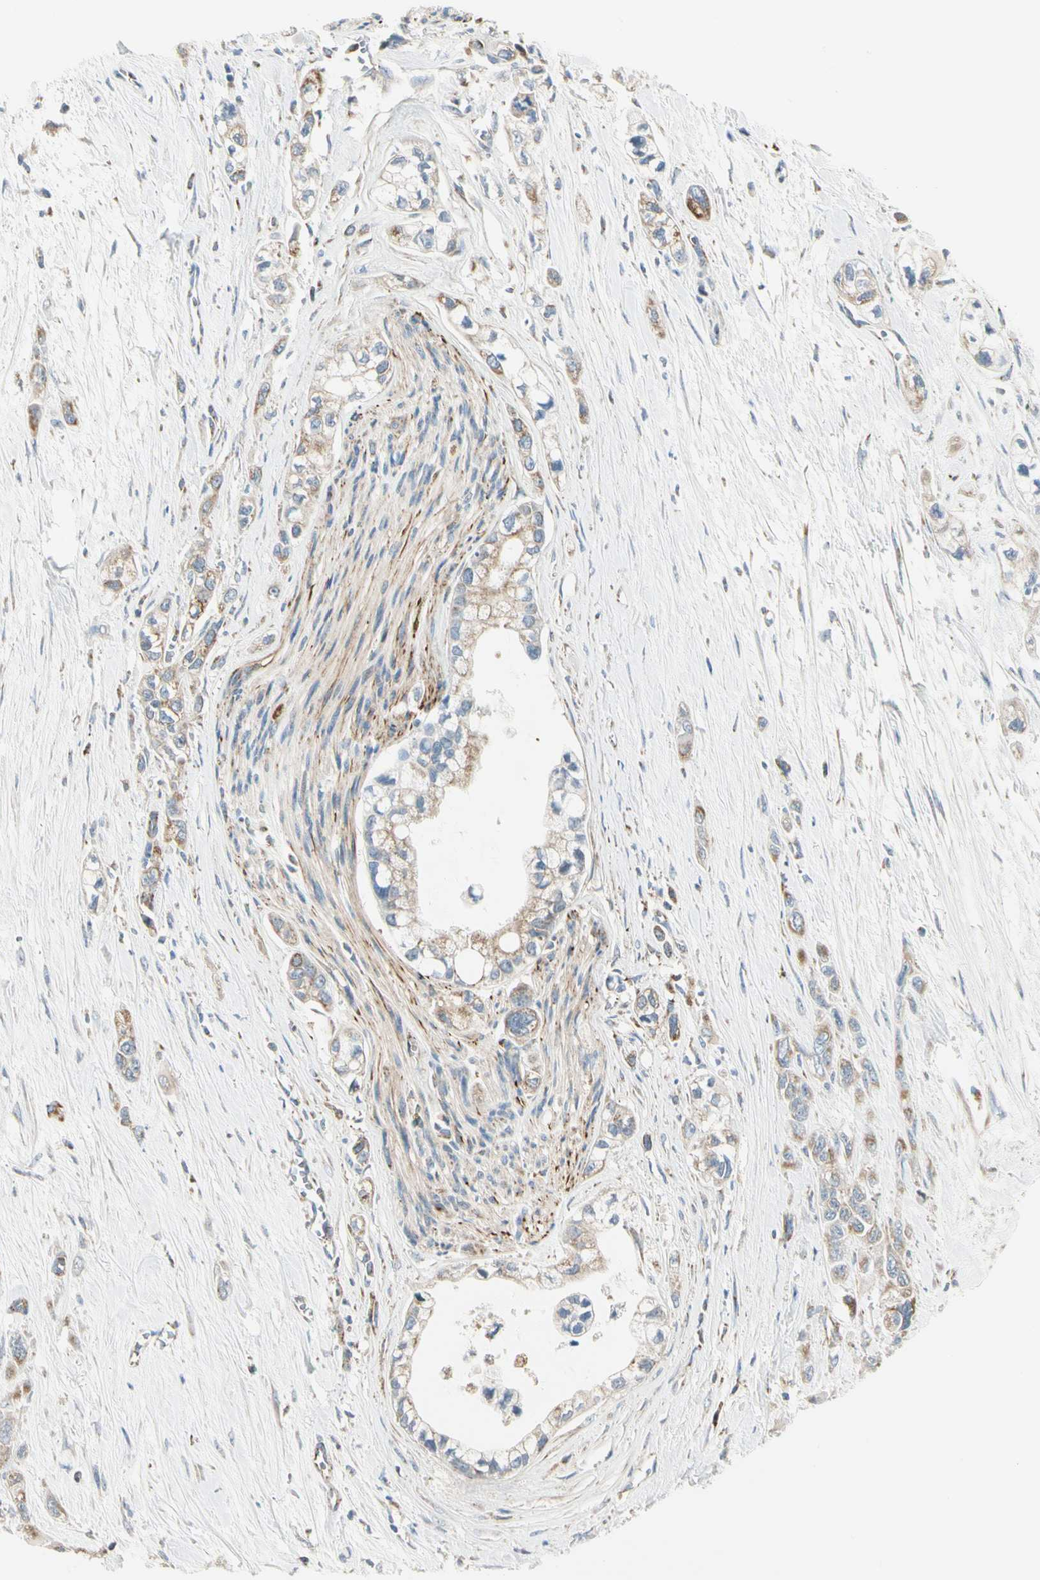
{"staining": {"intensity": "moderate", "quantity": "25%-75%", "location": "cytoplasmic/membranous"}, "tissue": "pancreatic cancer", "cell_type": "Tumor cells", "image_type": "cancer", "snomed": [{"axis": "morphology", "description": "Adenocarcinoma, NOS"}, {"axis": "topography", "description": "Pancreas"}], "caption": "IHC staining of pancreatic adenocarcinoma, which exhibits medium levels of moderate cytoplasmic/membranous staining in about 25%-75% of tumor cells indicating moderate cytoplasmic/membranous protein positivity. The staining was performed using DAB (brown) for protein detection and nuclei were counterstained in hematoxylin (blue).", "gene": "TBC1D10A", "patient": {"sex": "male", "age": 74}}